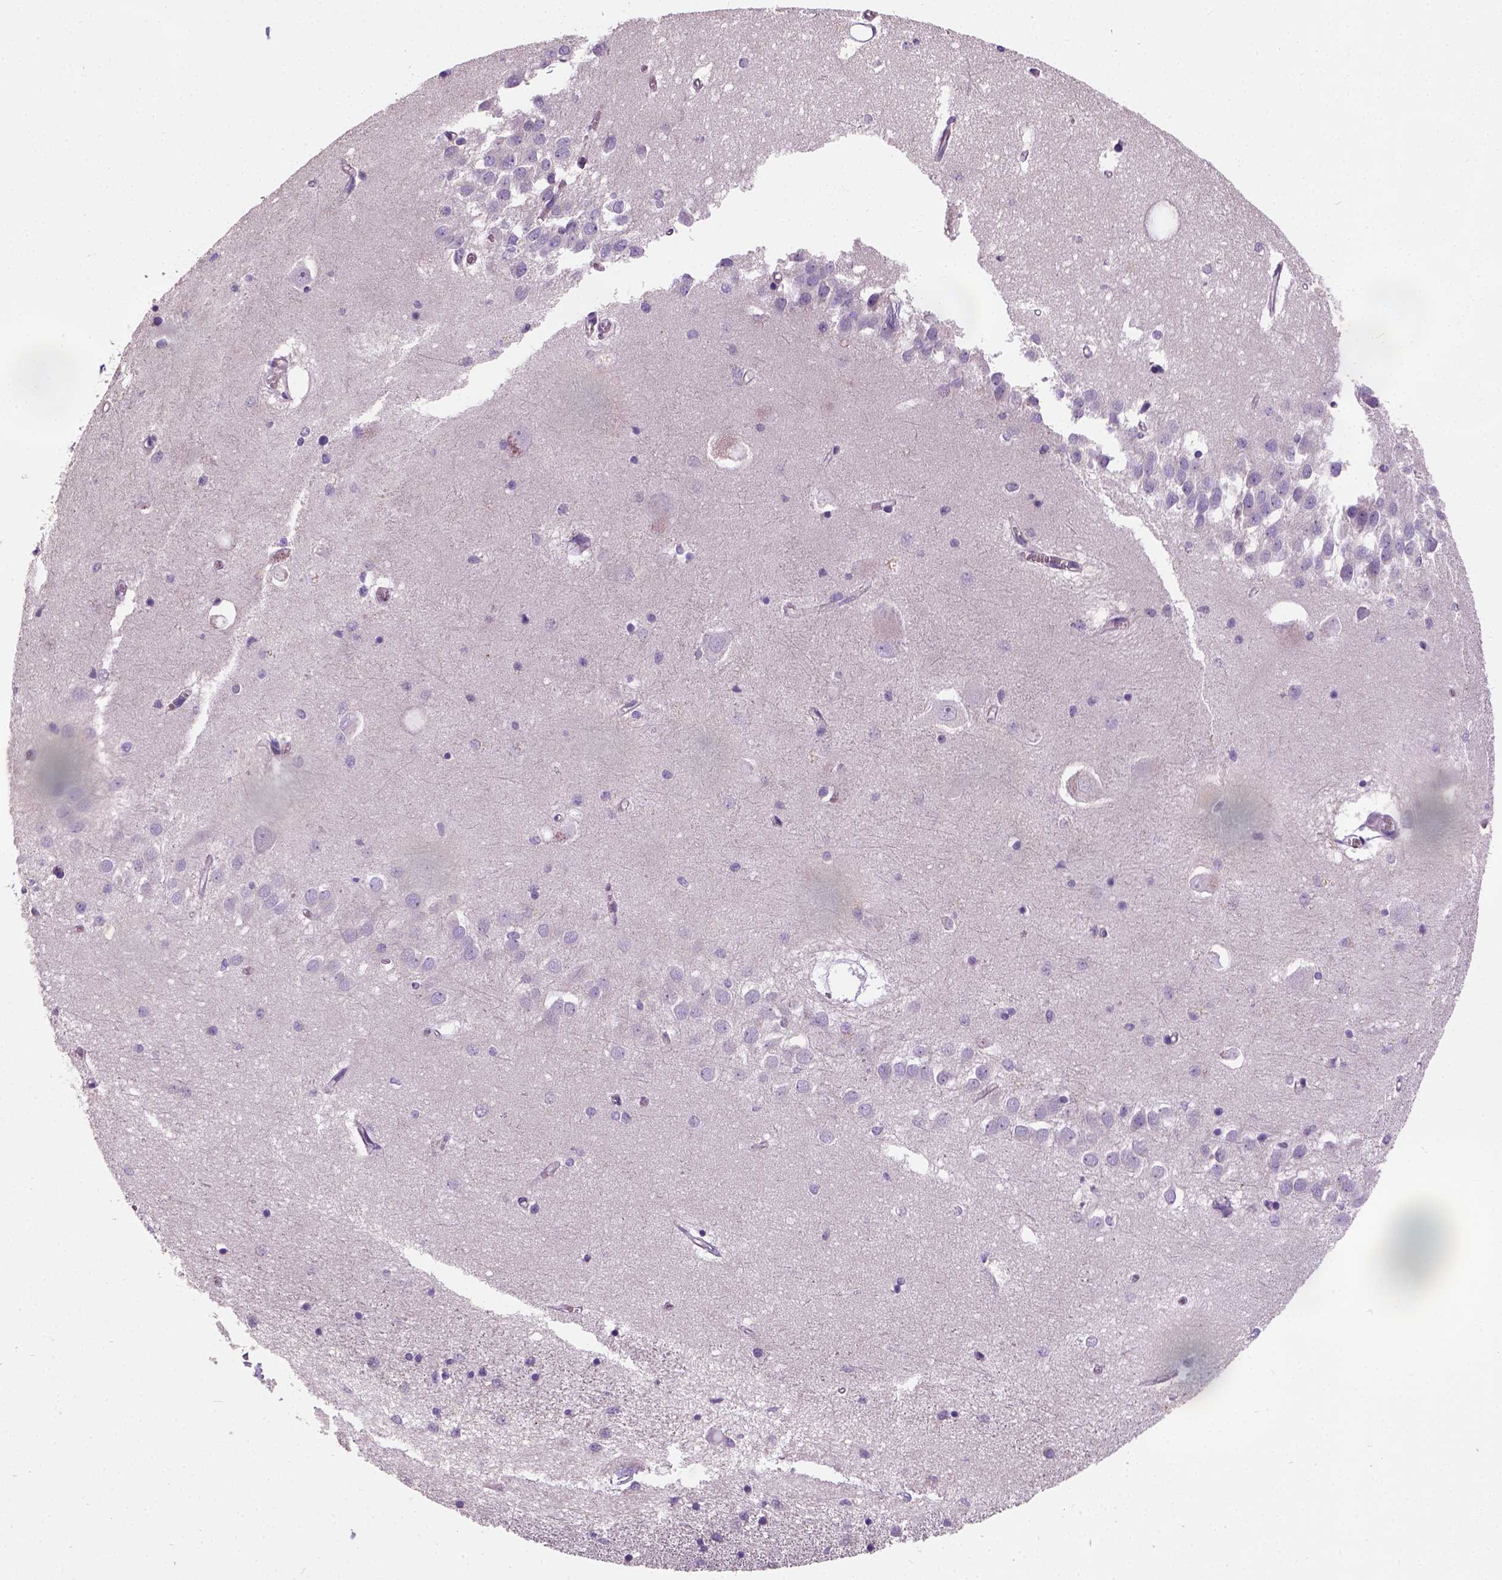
{"staining": {"intensity": "weak", "quantity": "<25%", "location": "nuclear"}, "tissue": "hippocampus", "cell_type": "Glial cells", "image_type": "normal", "snomed": [{"axis": "morphology", "description": "Normal tissue, NOS"}, {"axis": "topography", "description": "Lateral ventricle wall"}, {"axis": "topography", "description": "Hippocampus"}], "caption": "Micrograph shows no significant protein staining in glial cells of benign hippocampus.", "gene": "CRACR2A", "patient": {"sex": "female", "age": 63}}